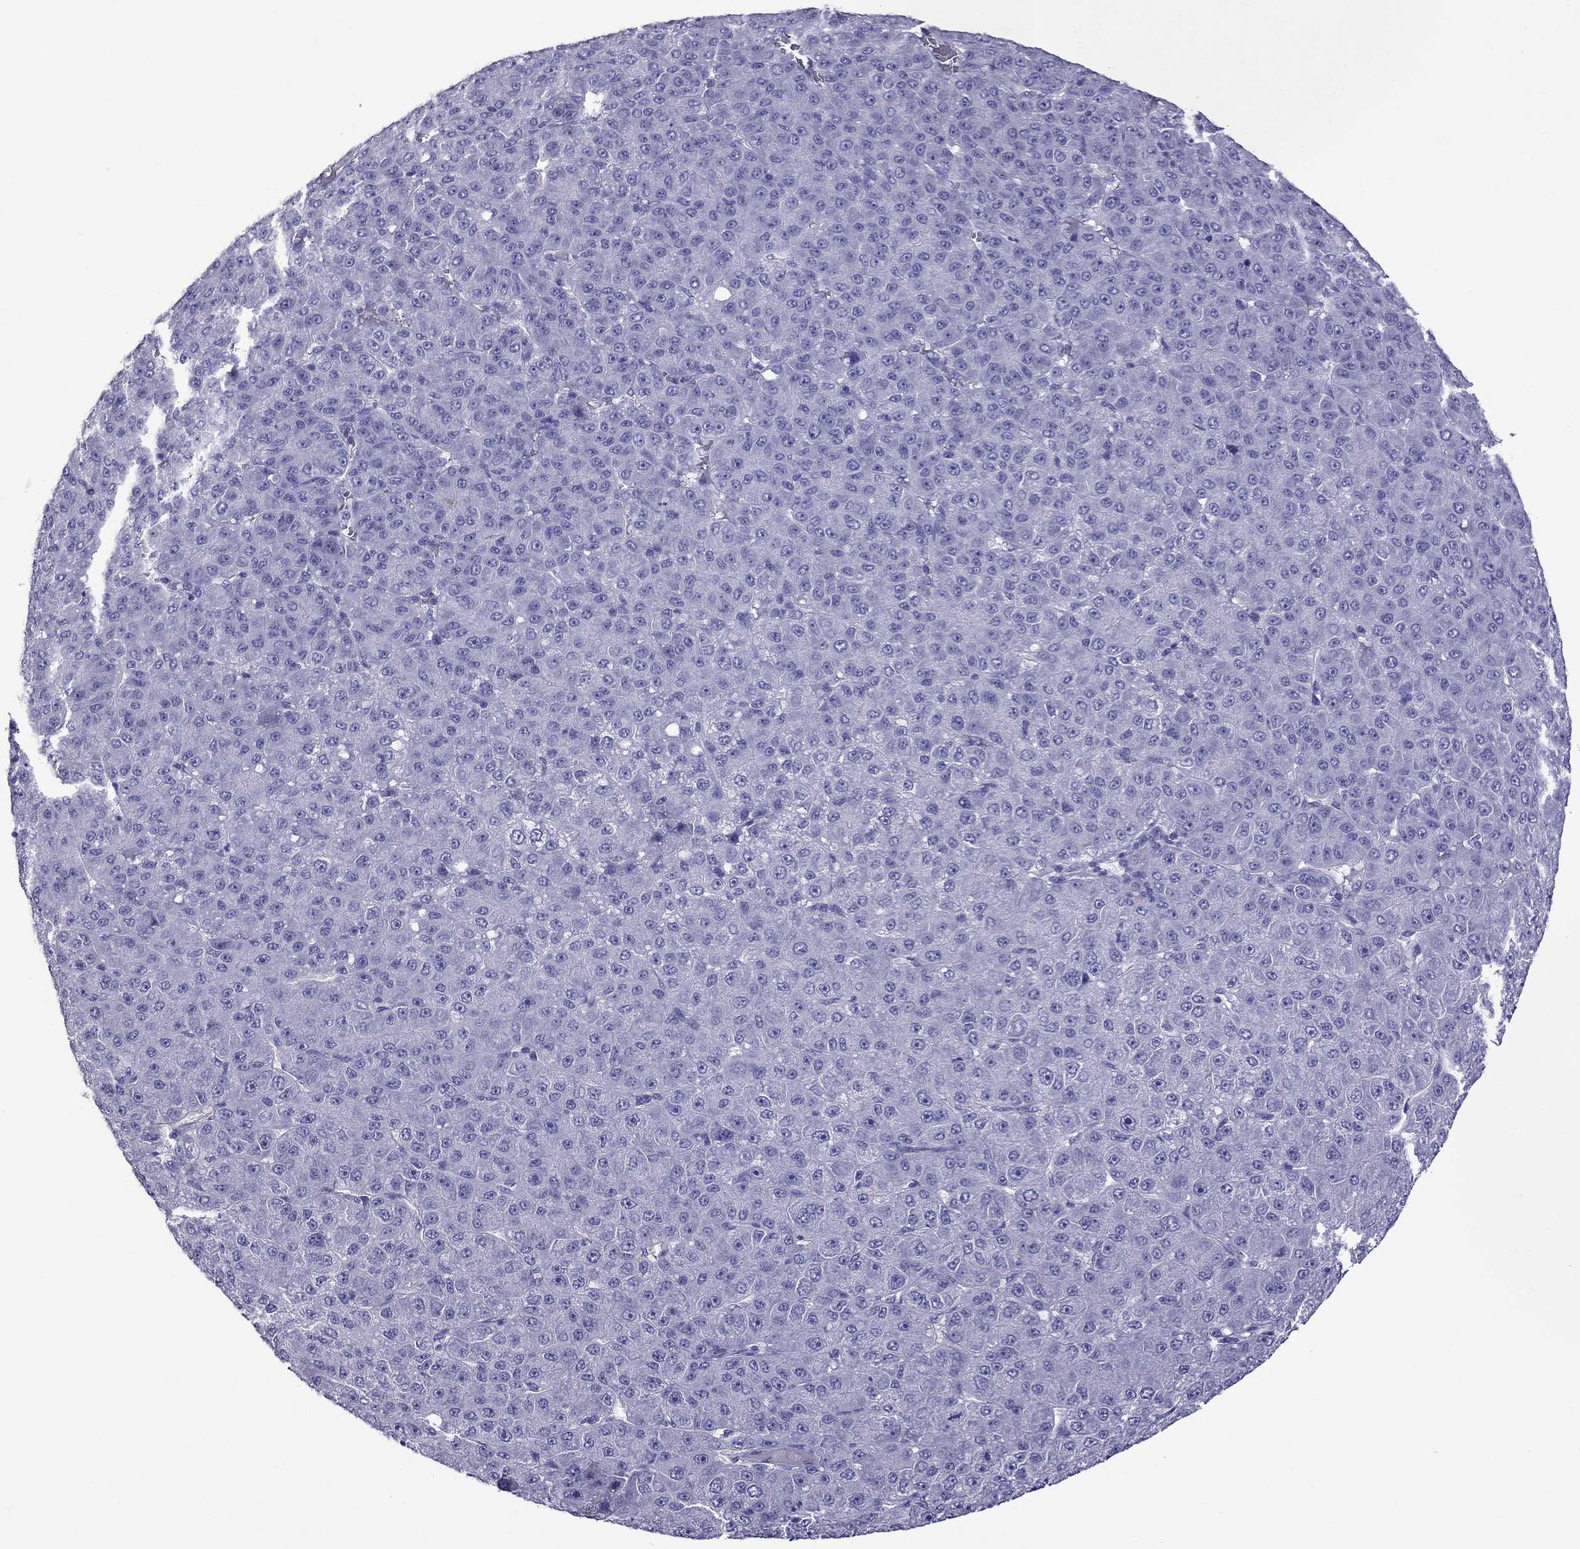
{"staining": {"intensity": "negative", "quantity": "none", "location": "none"}, "tissue": "liver cancer", "cell_type": "Tumor cells", "image_type": "cancer", "snomed": [{"axis": "morphology", "description": "Carcinoma, Hepatocellular, NOS"}, {"axis": "topography", "description": "Liver"}], "caption": "Immunohistochemical staining of liver cancer shows no significant staining in tumor cells.", "gene": "SCART1", "patient": {"sex": "male", "age": 67}}